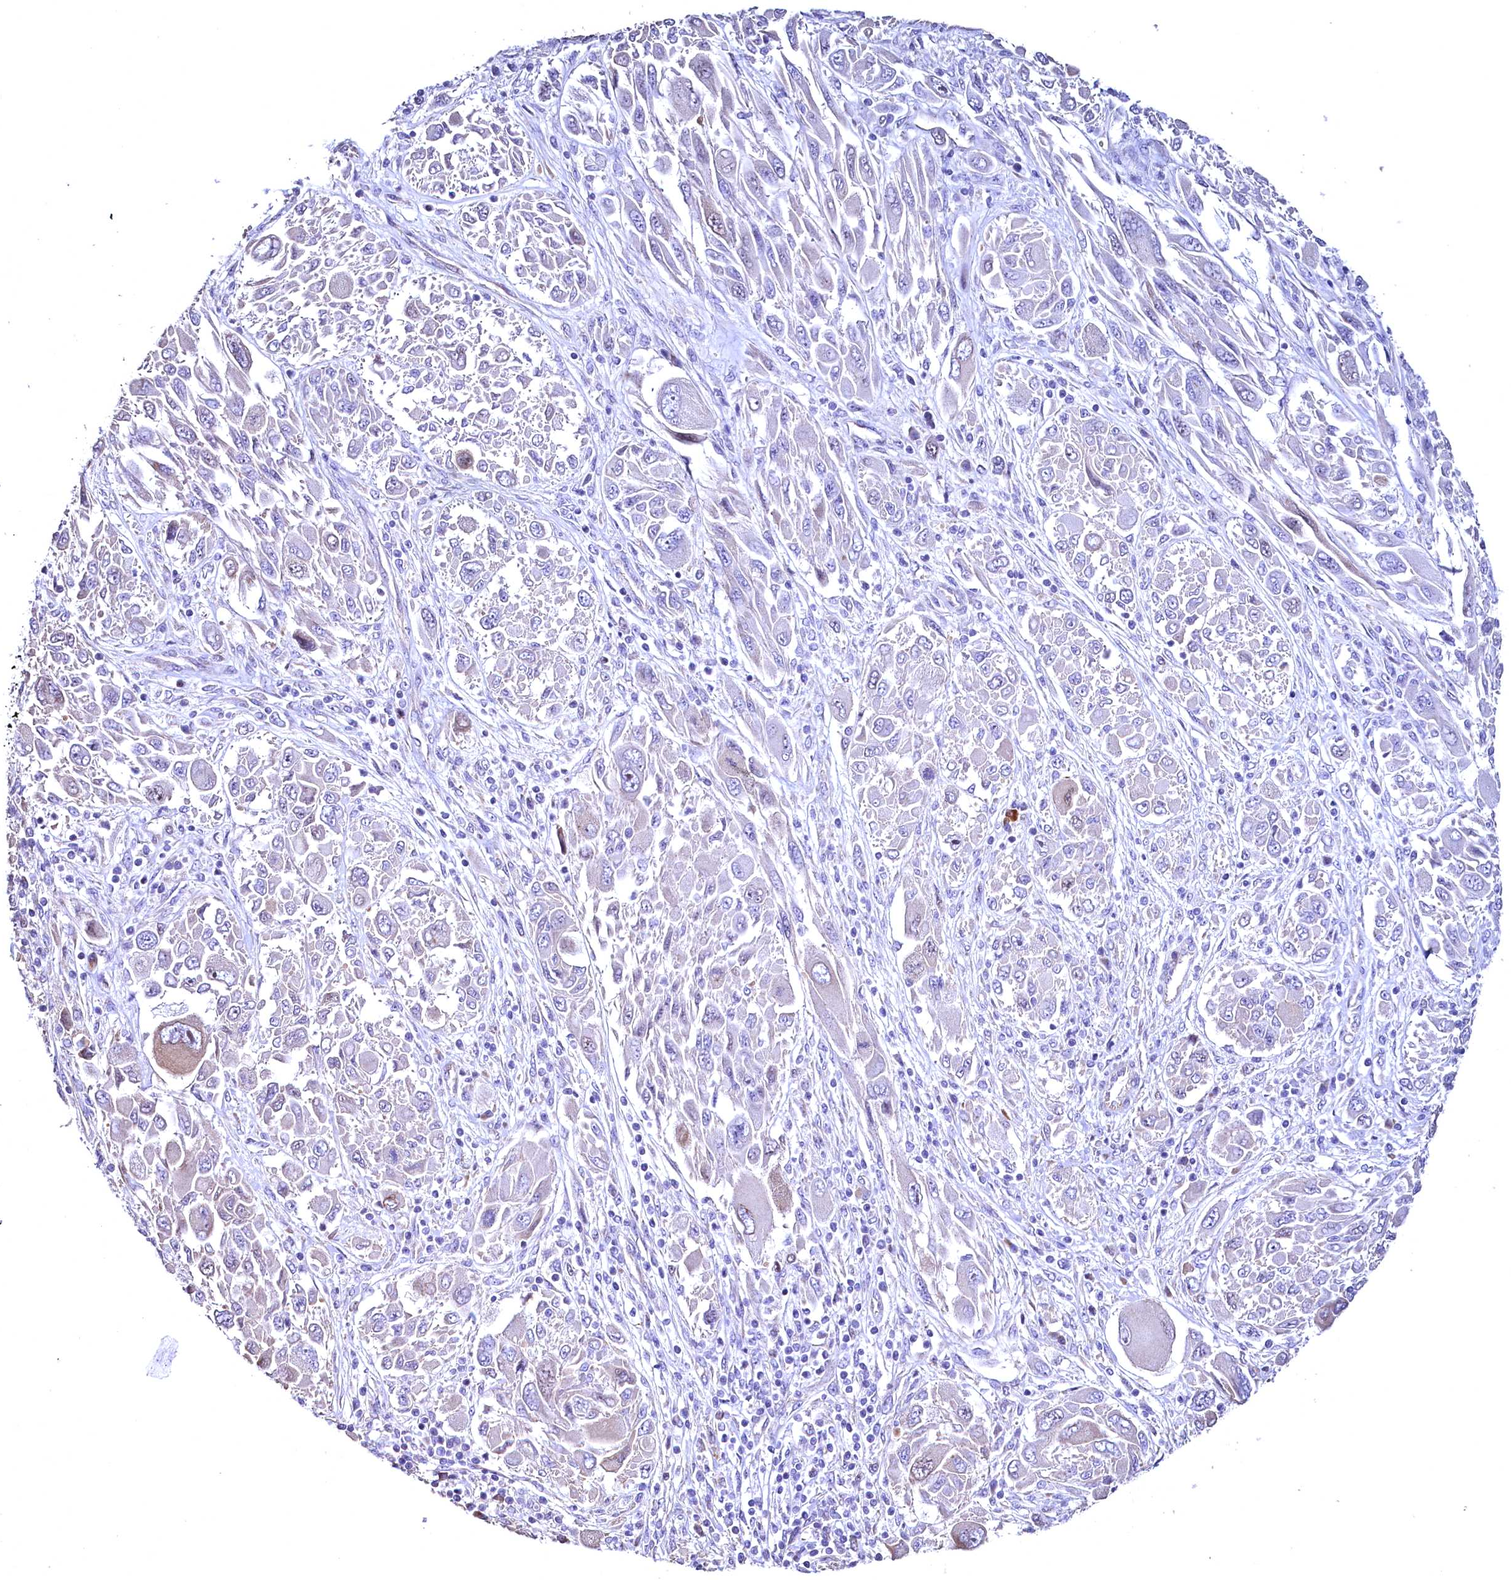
{"staining": {"intensity": "negative", "quantity": "none", "location": "none"}, "tissue": "melanoma", "cell_type": "Tumor cells", "image_type": "cancer", "snomed": [{"axis": "morphology", "description": "Malignant melanoma, NOS"}, {"axis": "topography", "description": "Skin"}], "caption": "IHC photomicrograph of neoplastic tissue: malignant melanoma stained with DAB (3,3'-diaminobenzidine) shows no significant protein positivity in tumor cells.", "gene": "WNT8A", "patient": {"sex": "female", "age": 91}}